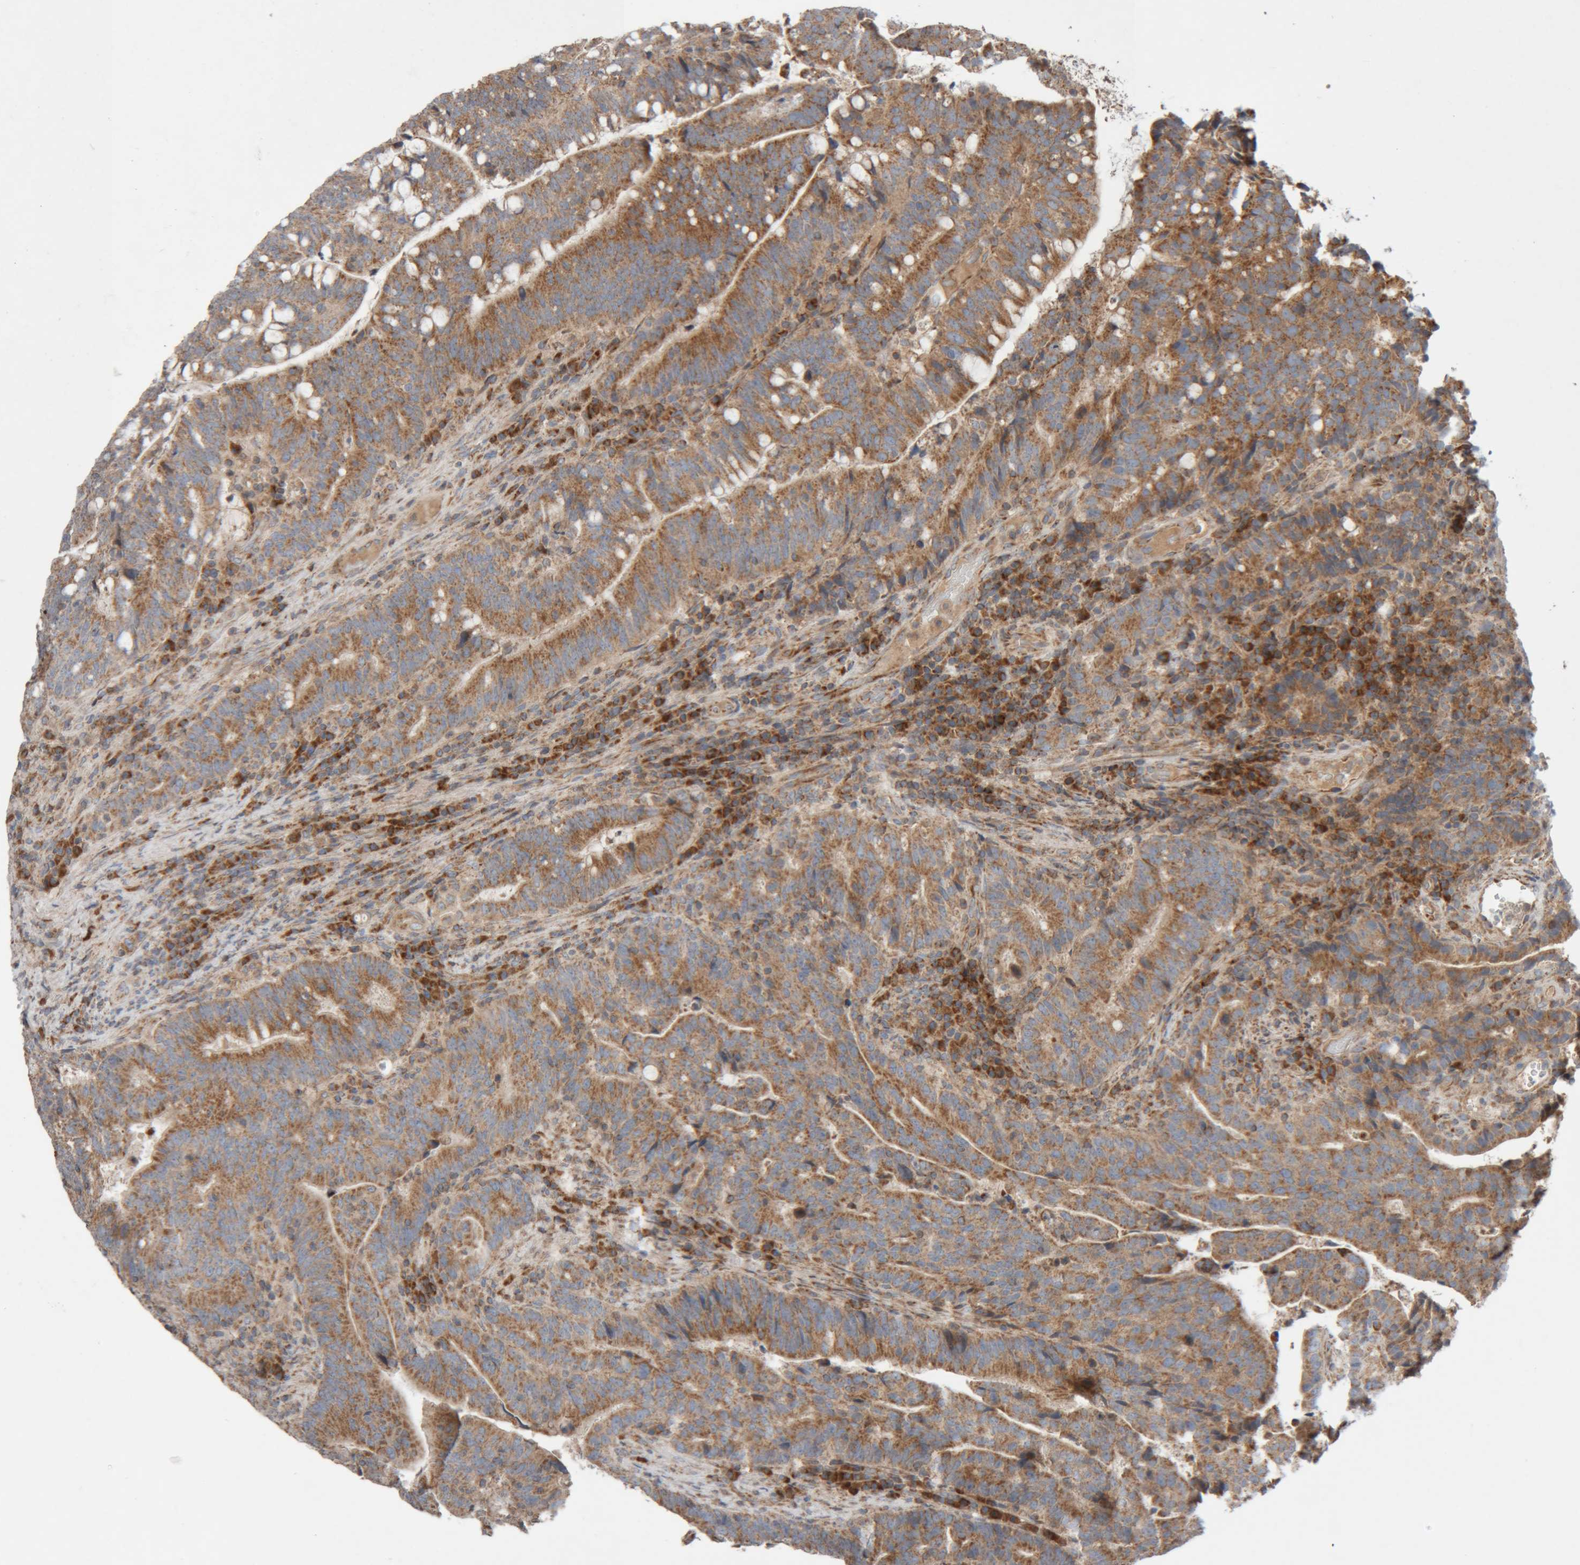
{"staining": {"intensity": "moderate", "quantity": ">75%", "location": "cytoplasmic/membranous"}, "tissue": "colorectal cancer", "cell_type": "Tumor cells", "image_type": "cancer", "snomed": [{"axis": "morphology", "description": "Adenocarcinoma, NOS"}, {"axis": "topography", "description": "Colon"}], "caption": "A brown stain labels moderate cytoplasmic/membranous expression of a protein in human colorectal cancer tumor cells. Nuclei are stained in blue.", "gene": "KIF21B", "patient": {"sex": "female", "age": 66}}